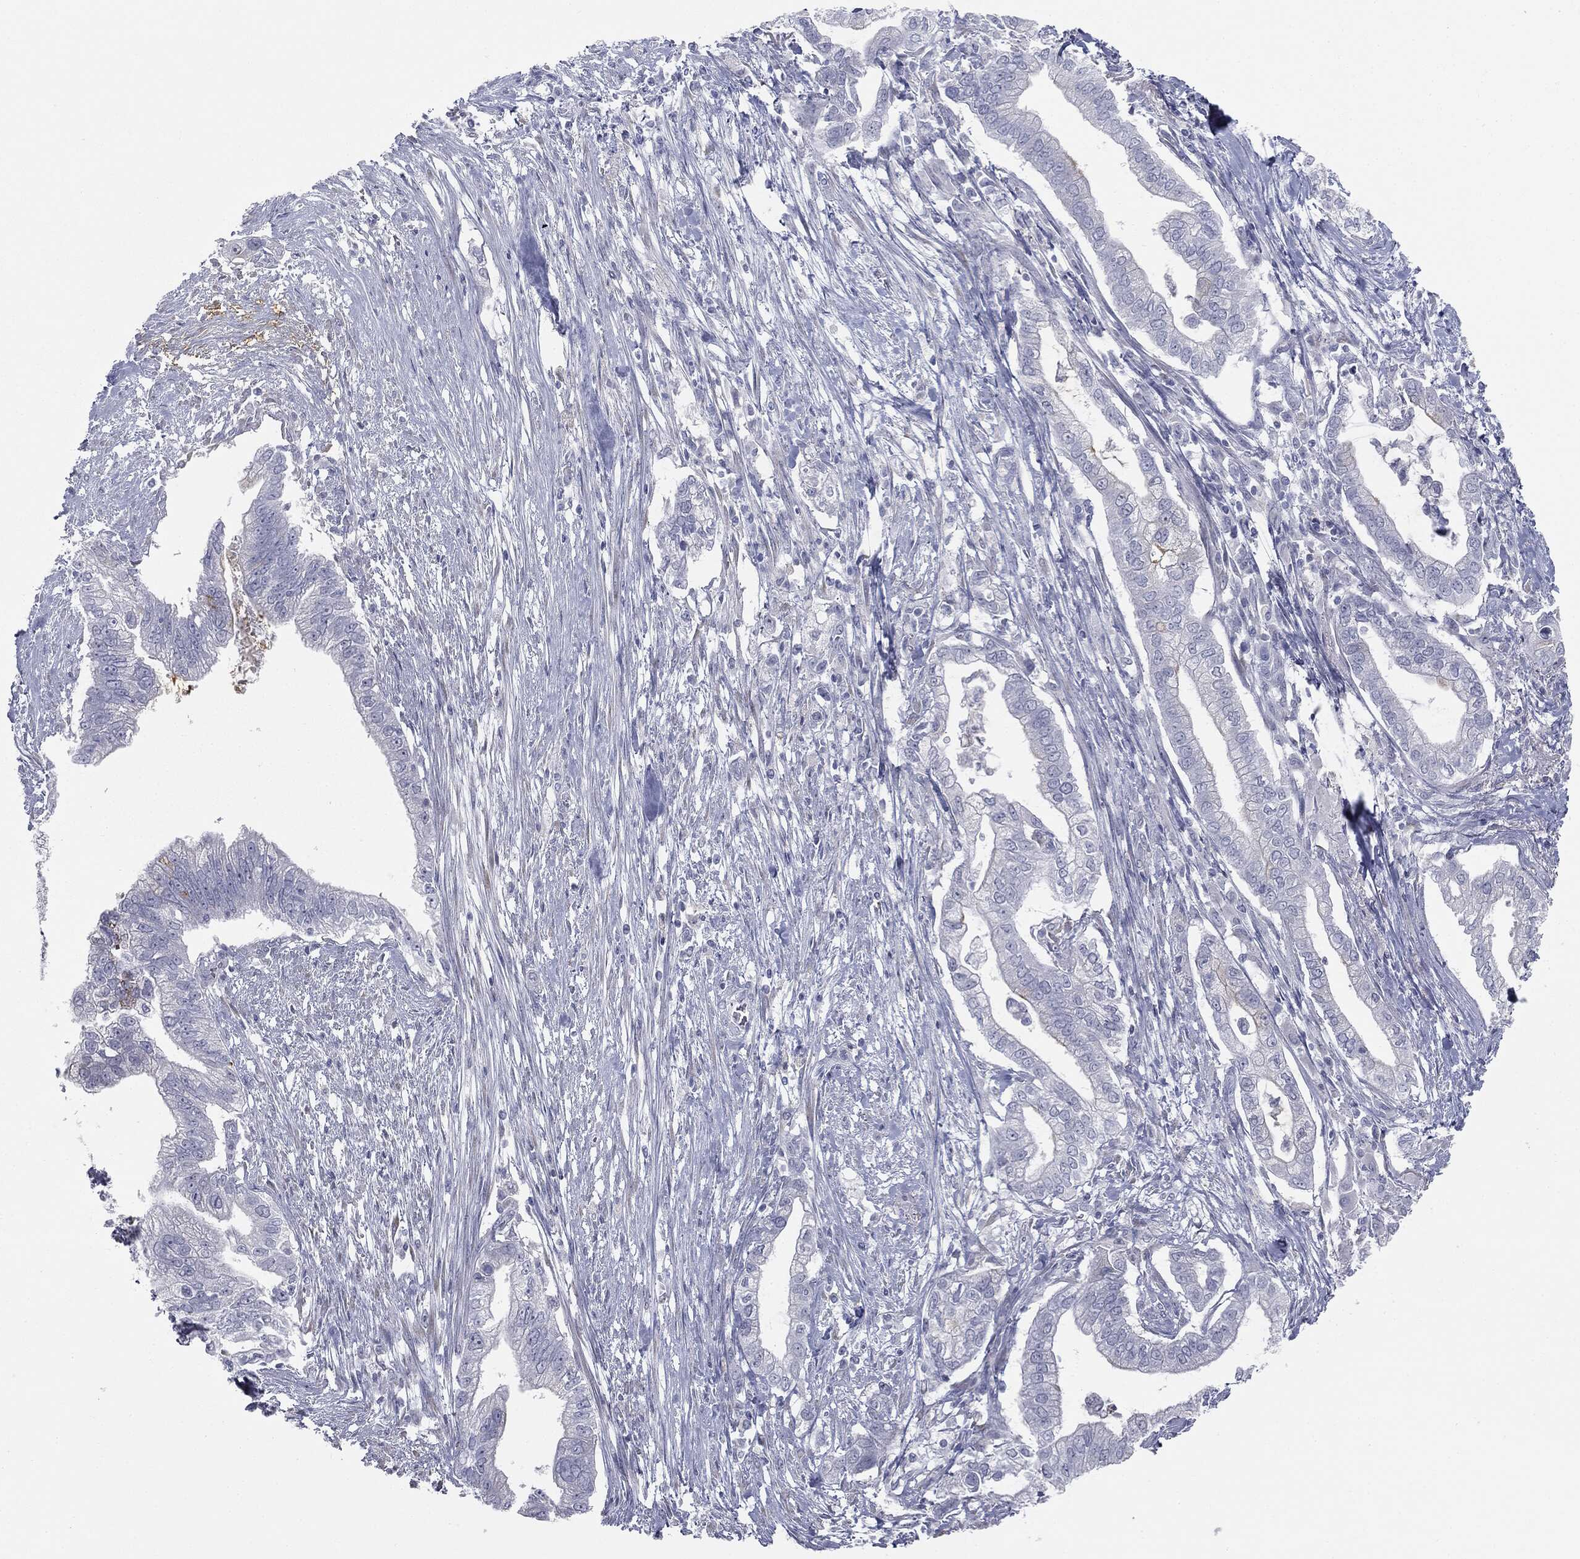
{"staining": {"intensity": "negative", "quantity": "none", "location": "none"}, "tissue": "pancreatic cancer", "cell_type": "Tumor cells", "image_type": "cancer", "snomed": [{"axis": "morphology", "description": "Adenocarcinoma, NOS"}, {"axis": "topography", "description": "Pancreas"}], "caption": "Immunohistochemistry photomicrograph of neoplastic tissue: adenocarcinoma (pancreatic) stained with DAB displays no significant protein expression in tumor cells.", "gene": "MUC5AC", "patient": {"sex": "male", "age": 70}}